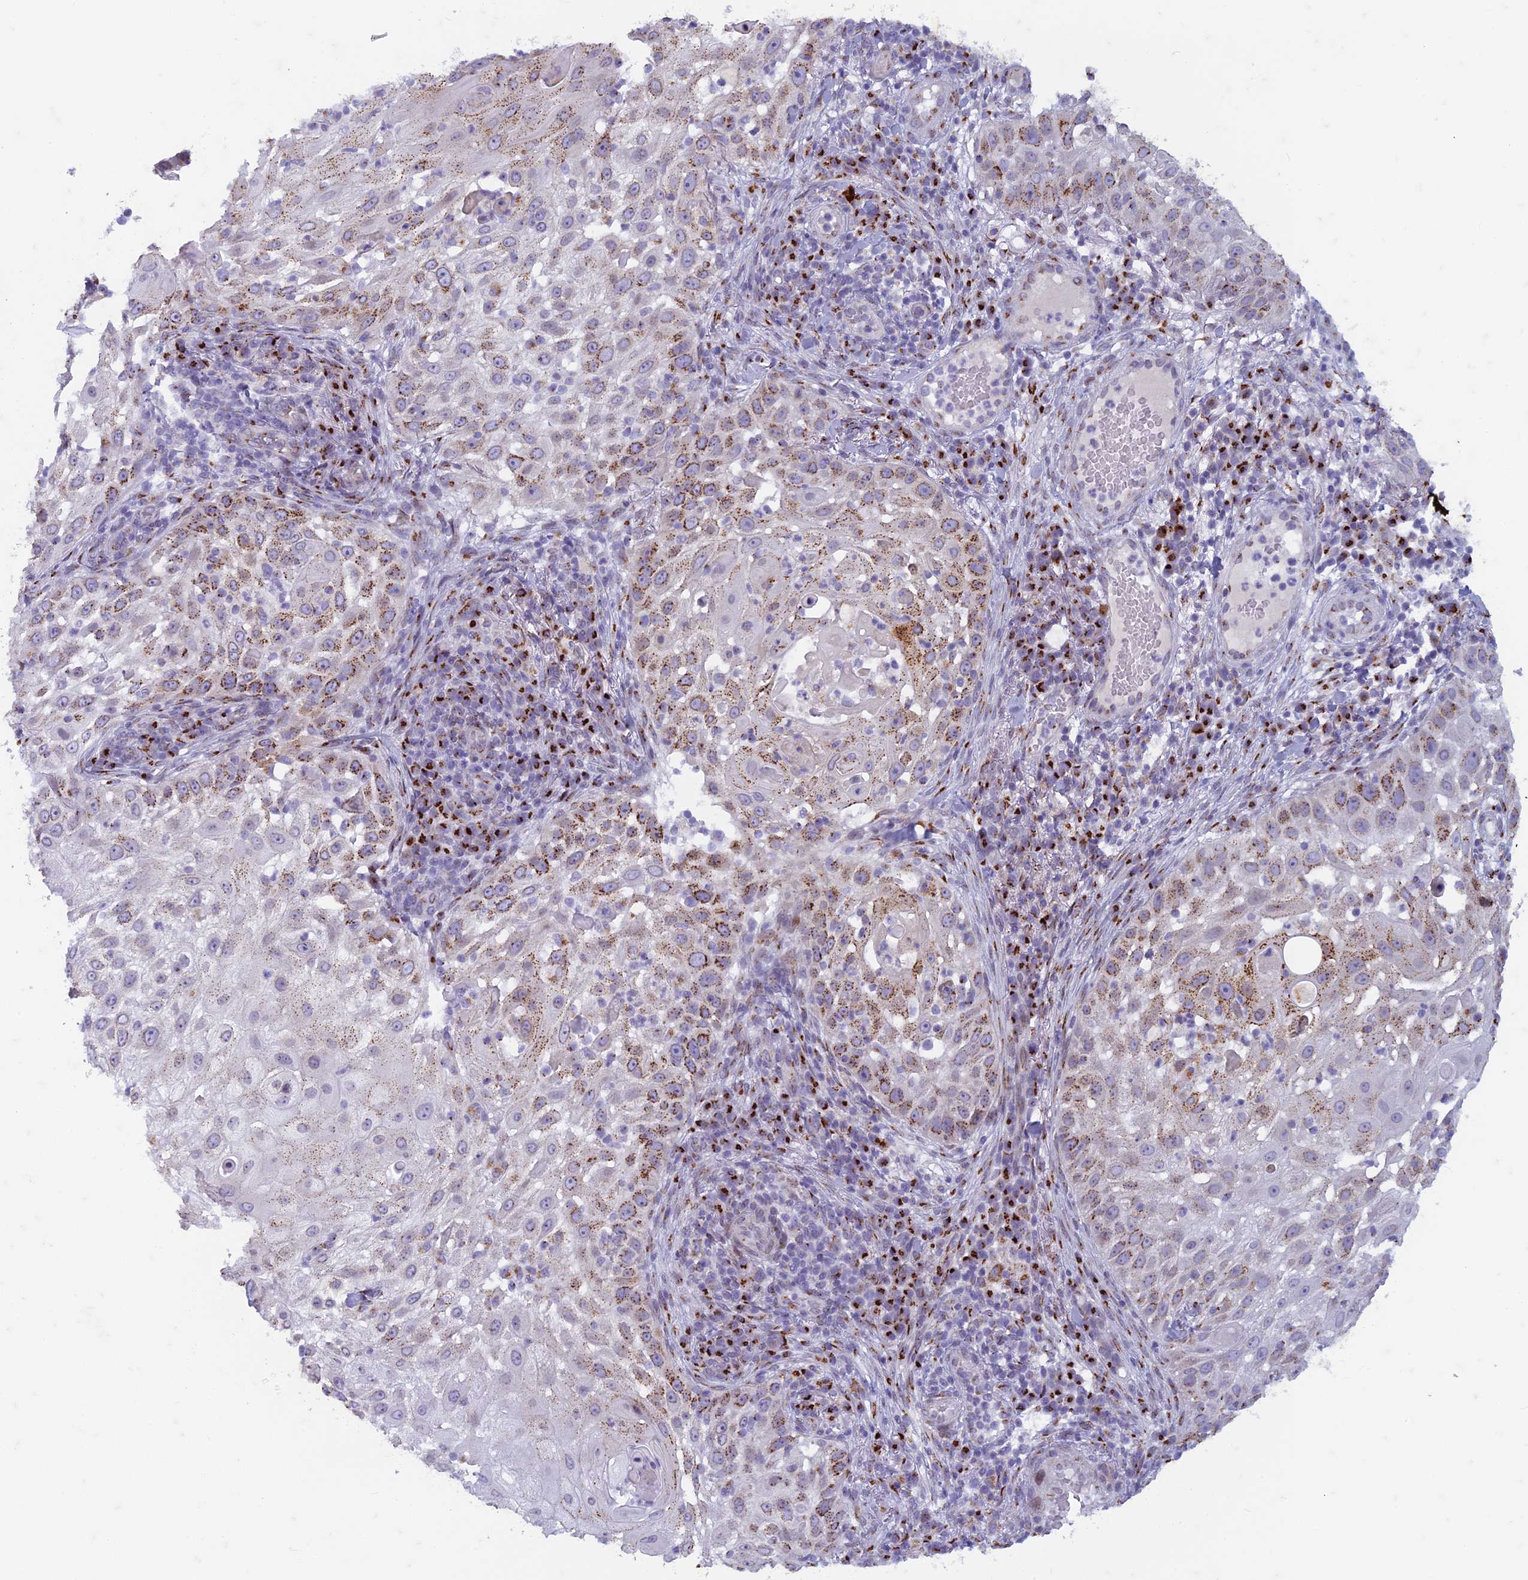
{"staining": {"intensity": "moderate", "quantity": "25%-75%", "location": "cytoplasmic/membranous"}, "tissue": "skin cancer", "cell_type": "Tumor cells", "image_type": "cancer", "snomed": [{"axis": "morphology", "description": "Squamous cell carcinoma, NOS"}, {"axis": "topography", "description": "Skin"}], "caption": "Skin squamous cell carcinoma was stained to show a protein in brown. There is medium levels of moderate cytoplasmic/membranous staining in approximately 25%-75% of tumor cells.", "gene": "FAM3C", "patient": {"sex": "female", "age": 44}}